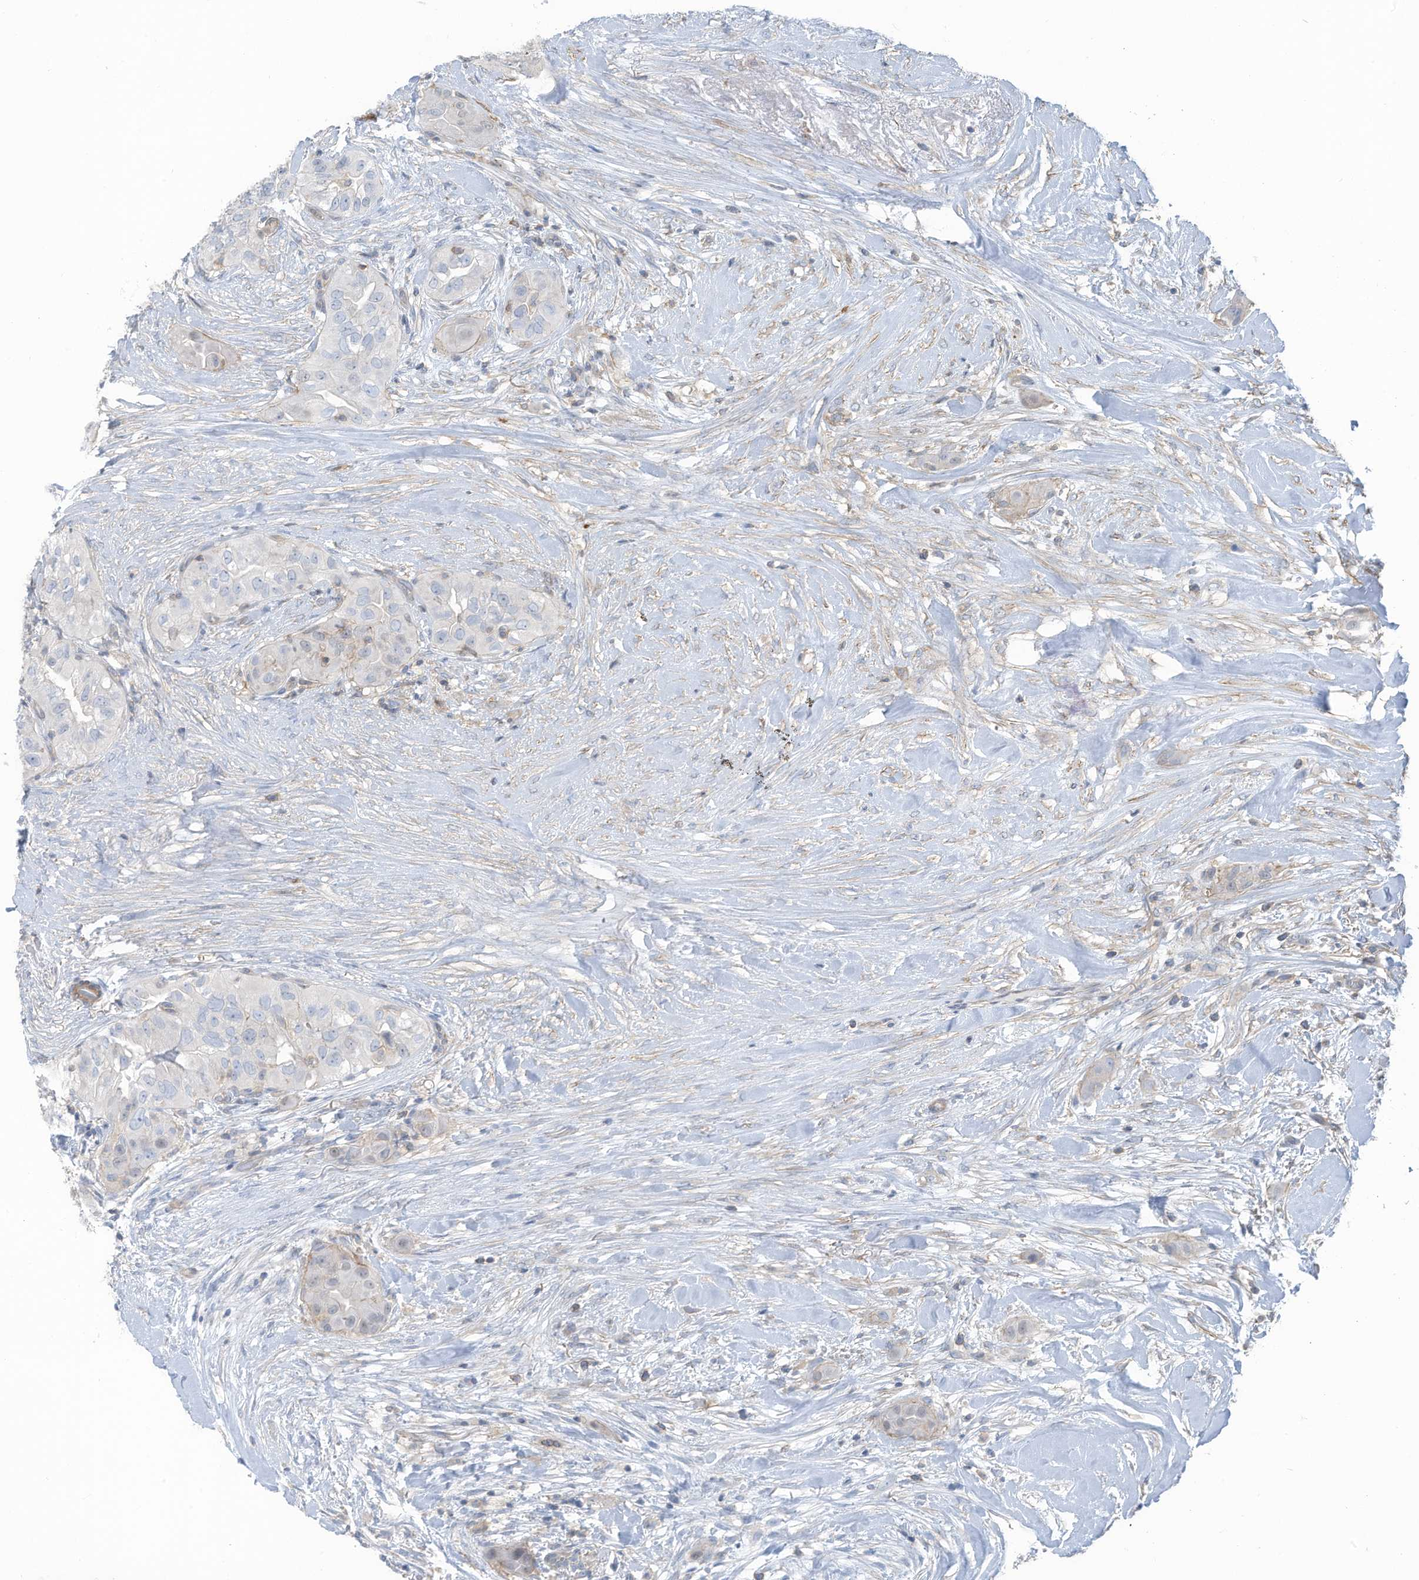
{"staining": {"intensity": "negative", "quantity": "none", "location": "none"}, "tissue": "thyroid cancer", "cell_type": "Tumor cells", "image_type": "cancer", "snomed": [{"axis": "morphology", "description": "Papillary adenocarcinoma, NOS"}, {"axis": "topography", "description": "Thyroid gland"}], "caption": "A high-resolution histopathology image shows immunohistochemistry (IHC) staining of thyroid cancer, which shows no significant positivity in tumor cells.", "gene": "ZNF846", "patient": {"sex": "female", "age": 59}}